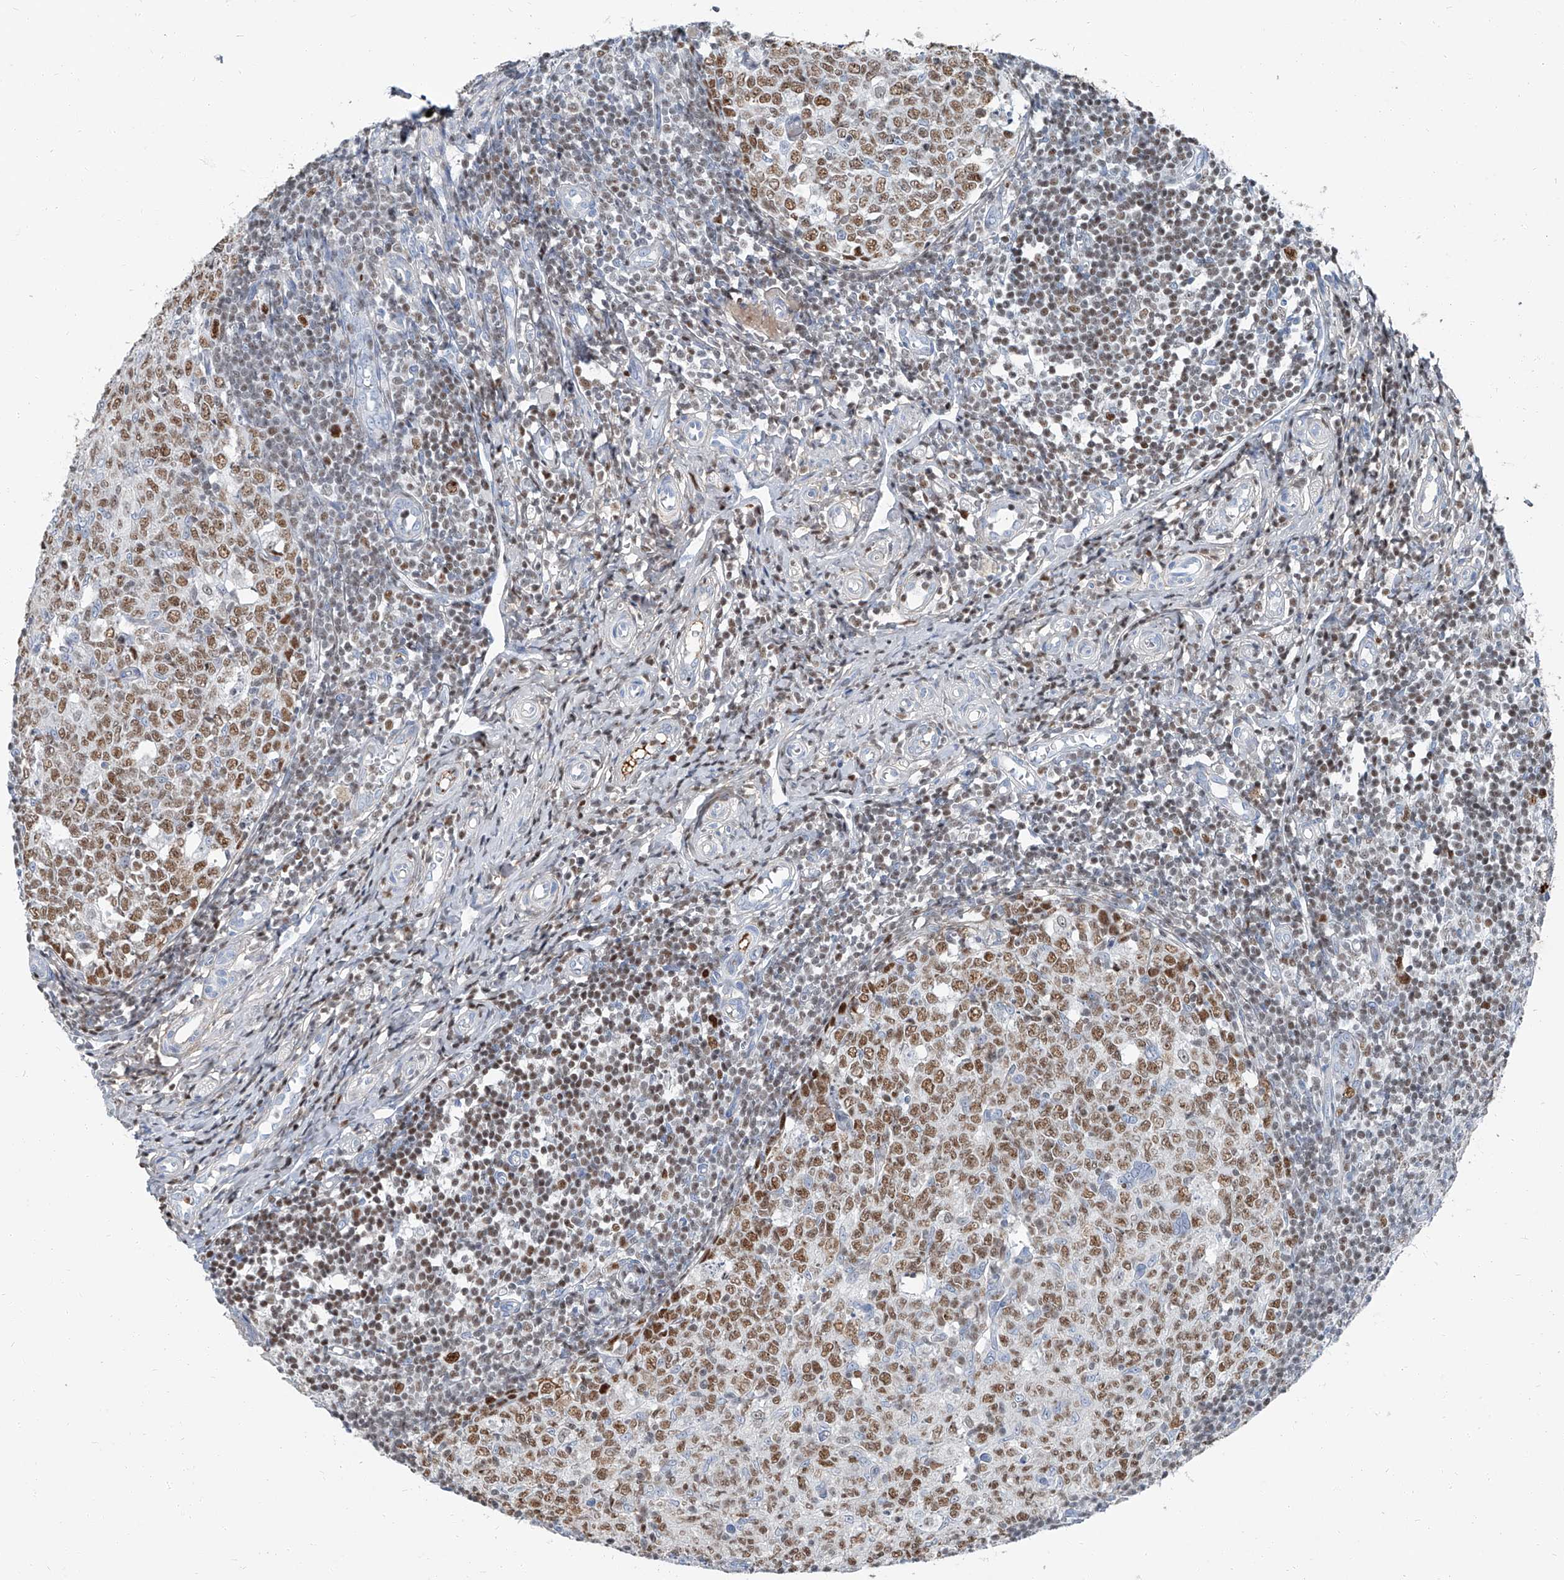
{"staining": {"intensity": "moderate", "quantity": "25%-75%", "location": "cytoplasmic/membranous"}, "tissue": "appendix", "cell_type": "Glandular cells", "image_type": "normal", "snomed": [{"axis": "morphology", "description": "Normal tissue, NOS"}, {"axis": "topography", "description": "Appendix"}], "caption": "This is an image of immunohistochemistry (IHC) staining of unremarkable appendix, which shows moderate positivity in the cytoplasmic/membranous of glandular cells.", "gene": "HOXA3", "patient": {"sex": "male", "age": 14}}